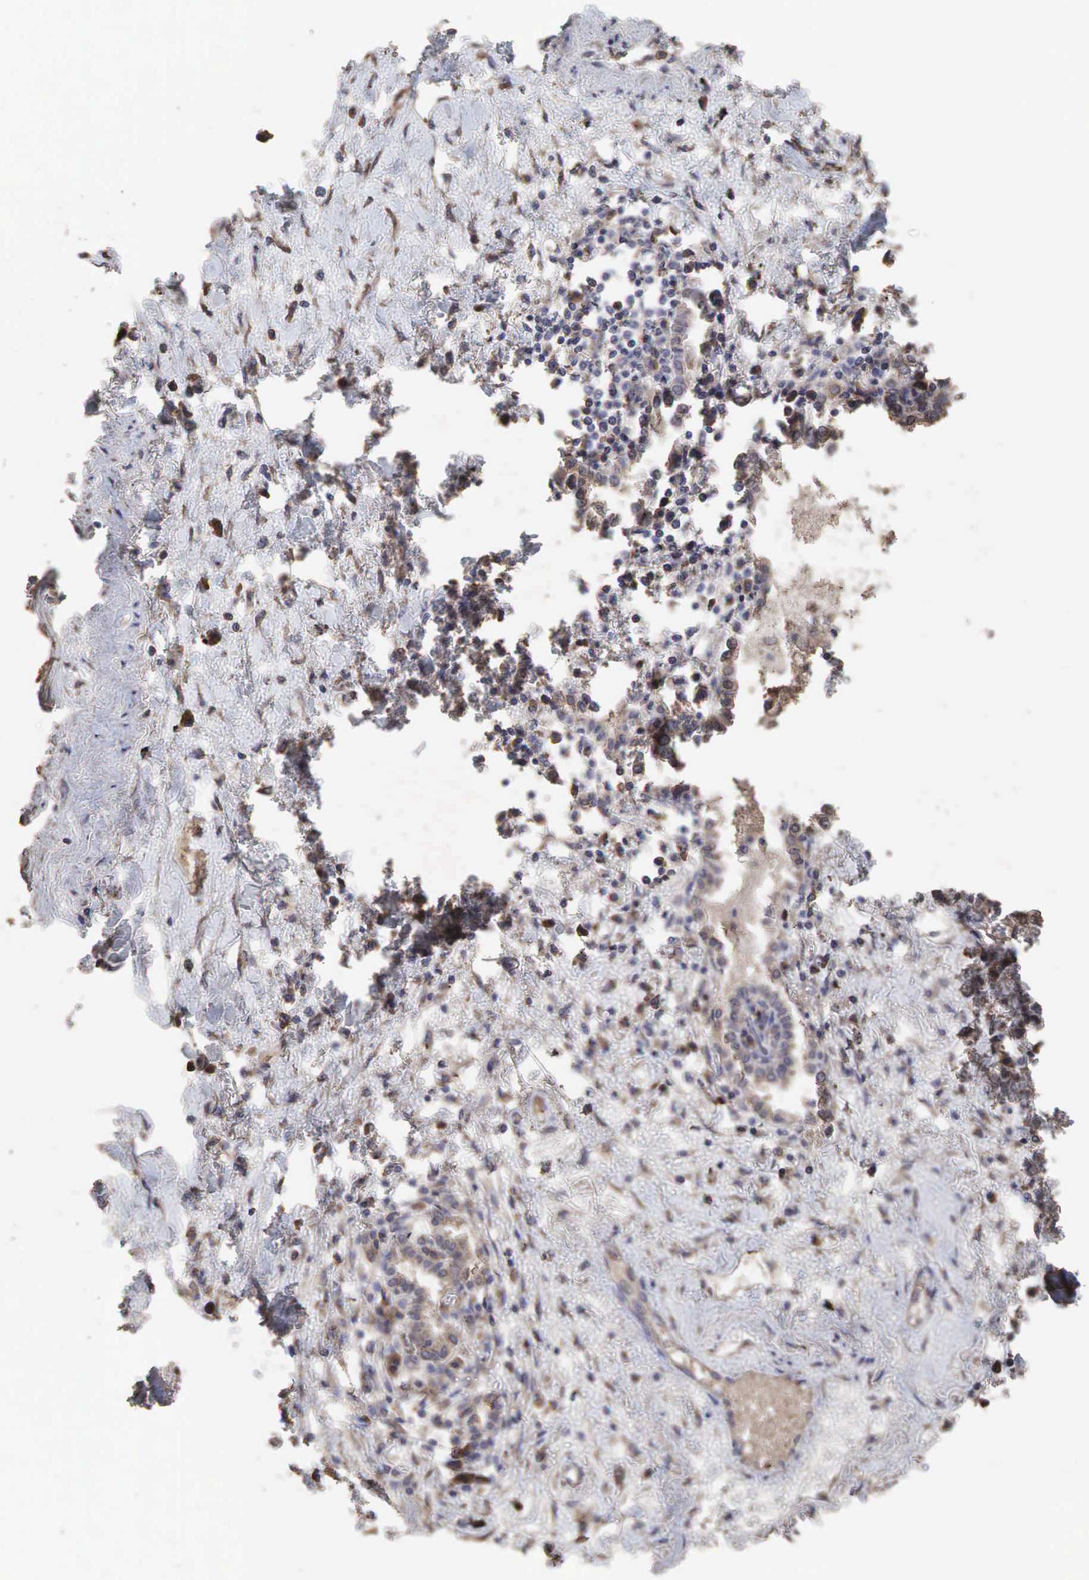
{"staining": {"intensity": "weak", "quantity": ">75%", "location": "cytoplasmic/membranous"}, "tissue": "lung cancer", "cell_type": "Tumor cells", "image_type": "cancer", "snomed": [{"axis": "morphology", "description": "Adenocarcinoma, NOS"}, {"axis": "topography", "description": "Lung"}], "caption": "A brown stain shows weak cytoplasmic/membranous positivity of a protein in human lung cancer tumor cells.", "gene": "PABPC5", "patient": {"sex": "male", "age": 60}}